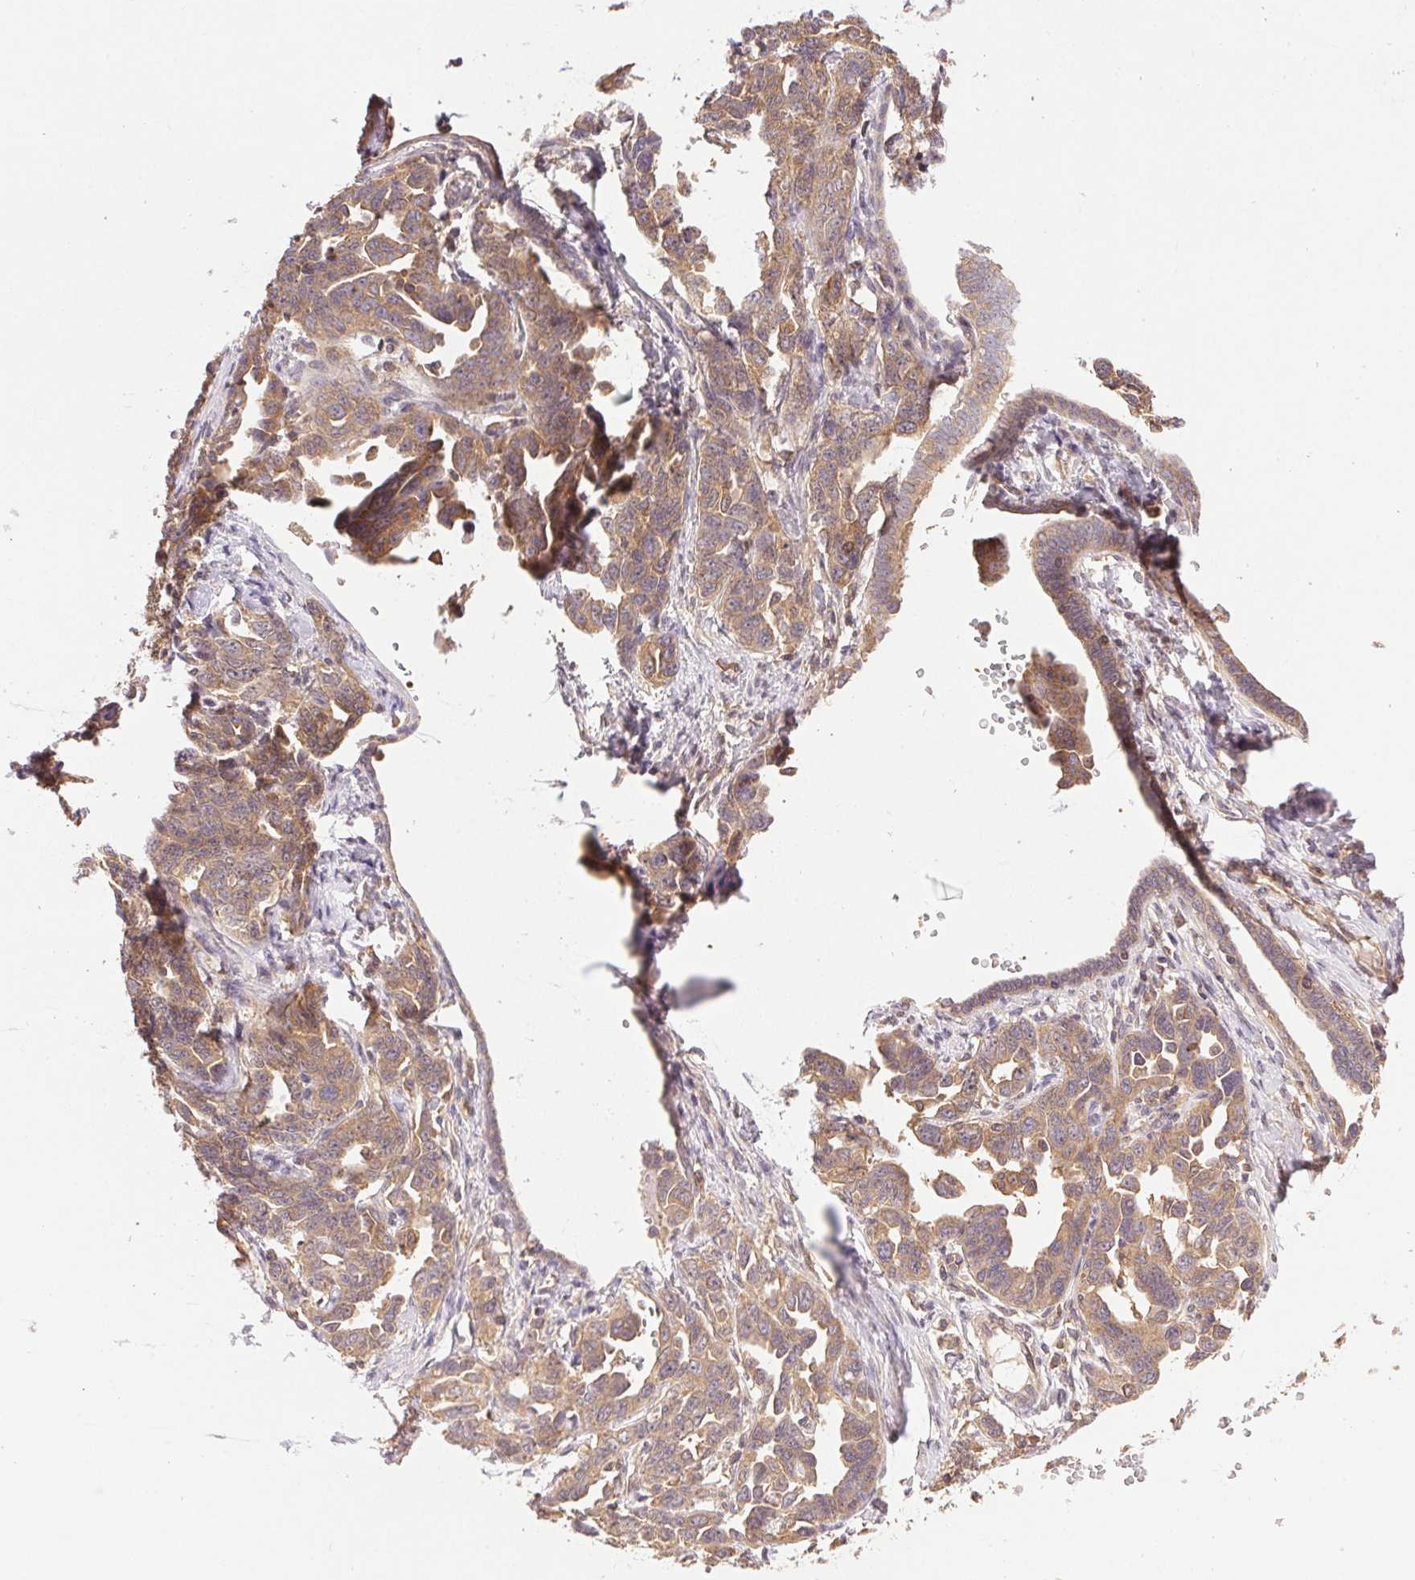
{"staining": {"intensity": "weak", "quantity": ">75%", "location": "cytoplasmic/membranous"}, "tissue": "ovarian cancer", "cell_type": "Tumor cells", "image_type": "cancer", "snomed": [{"axis": "morphology", "description": "Cystadenocarcinoma, serous, NOS"}, {"axis": "topography", "description": "Ovary"}], "caption": "Weak cytoplasmic/membranous positivity for a protein is present in approximately >75% of tumor cells of ovarian serous cystadenocarcinoma using IHC.", "gene": "GDI2", "patient": {"sex": "female", "age": 69}}